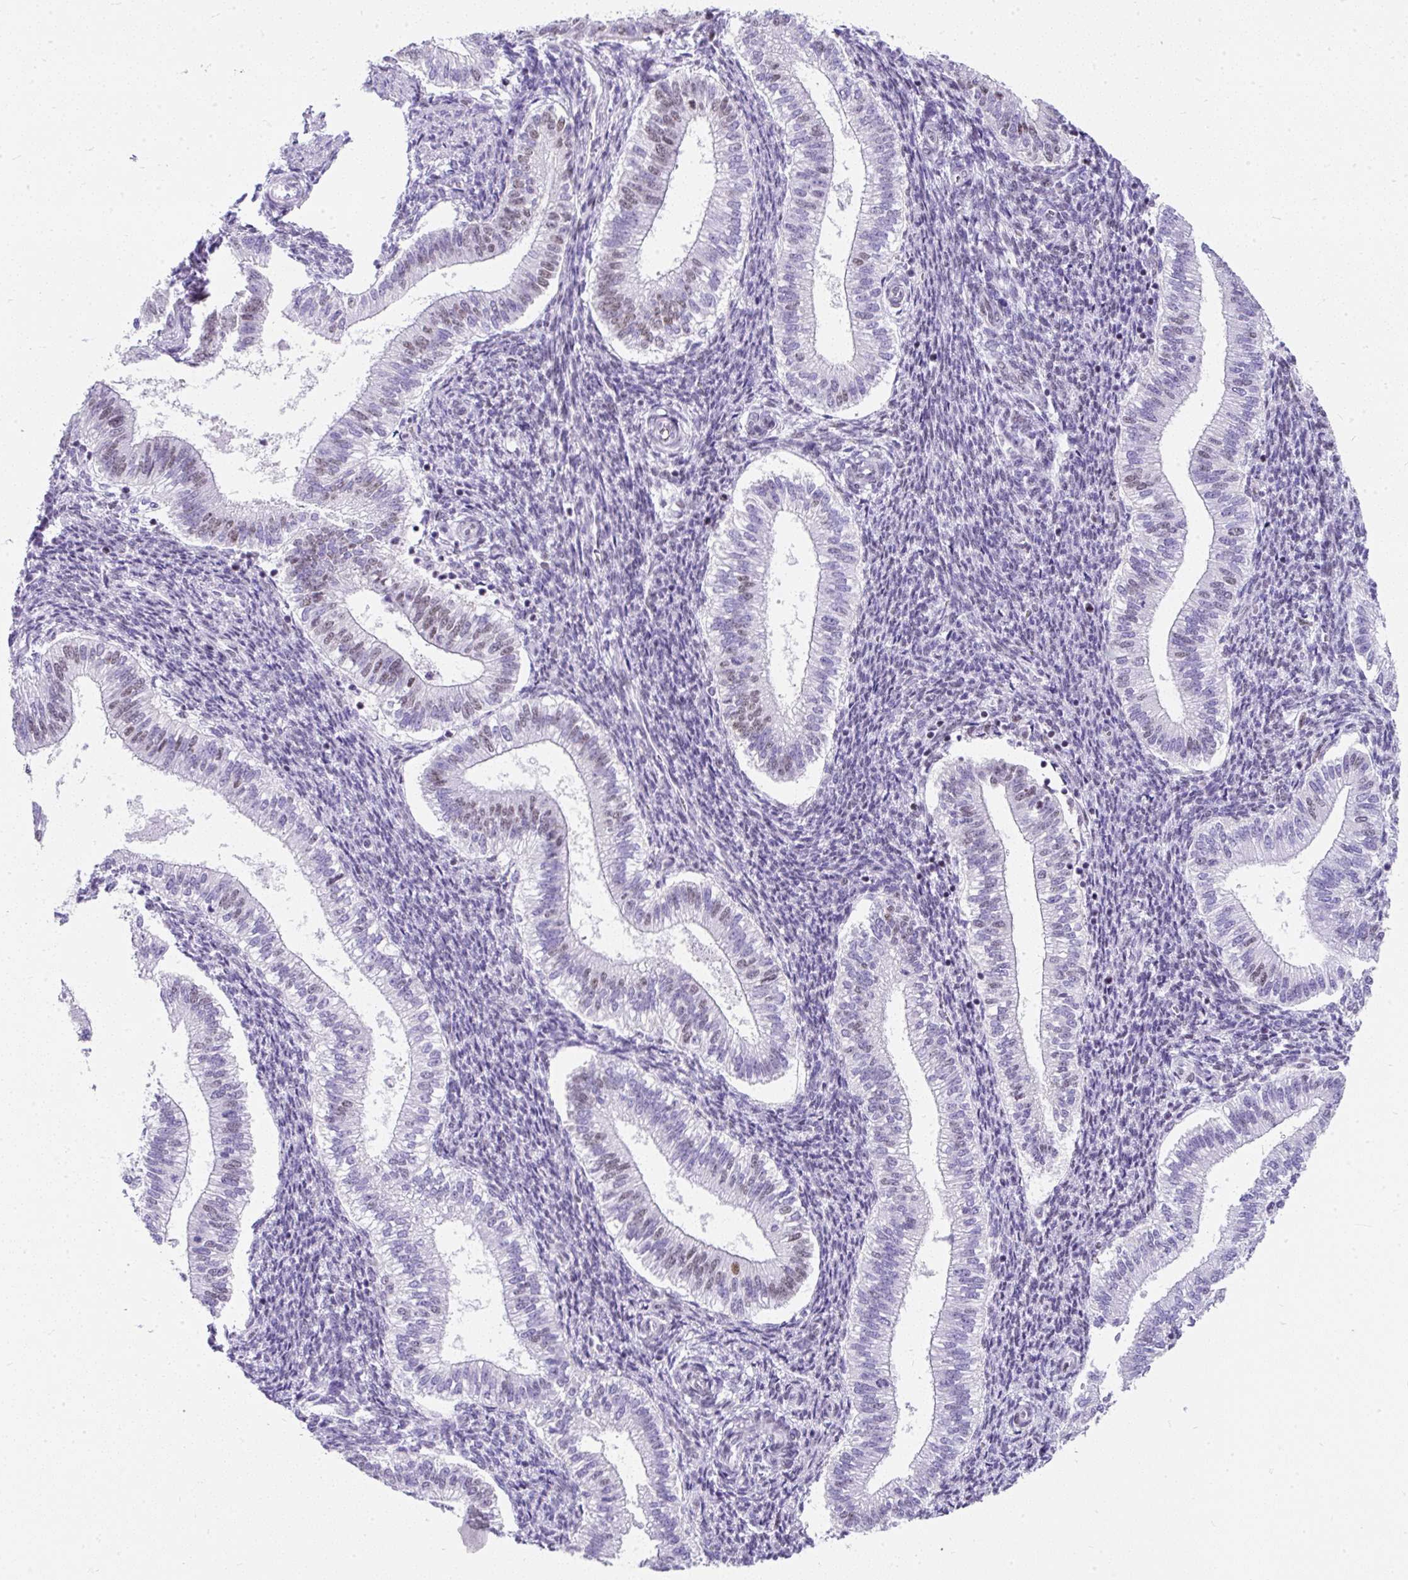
{"staining": {"intensity": "weak", "quantity": "25%-75%", "location": "nuclear"}, "tissue": "endometrium", "cell_type": "Cells in endometrial stroma", "image_type": "normal", "snomed": [{"axis": "morphology", "description": "Normal tissue, NOS"}, {"axis": "topography", "description": "Endometrium"}], "caption": "The image demonstrates staining of normal endometrium, revealing weak nuclear protein staining (brown color) within cells in endometrial stroma. Using DAB (3,3'-diaminobenzidine) (brown) and hematoxylin (blue) stains, captured at high magnification using brightfield microscopy.", "gene": "PLCXD2", "patient": {"sex": "female", "age": 25}}